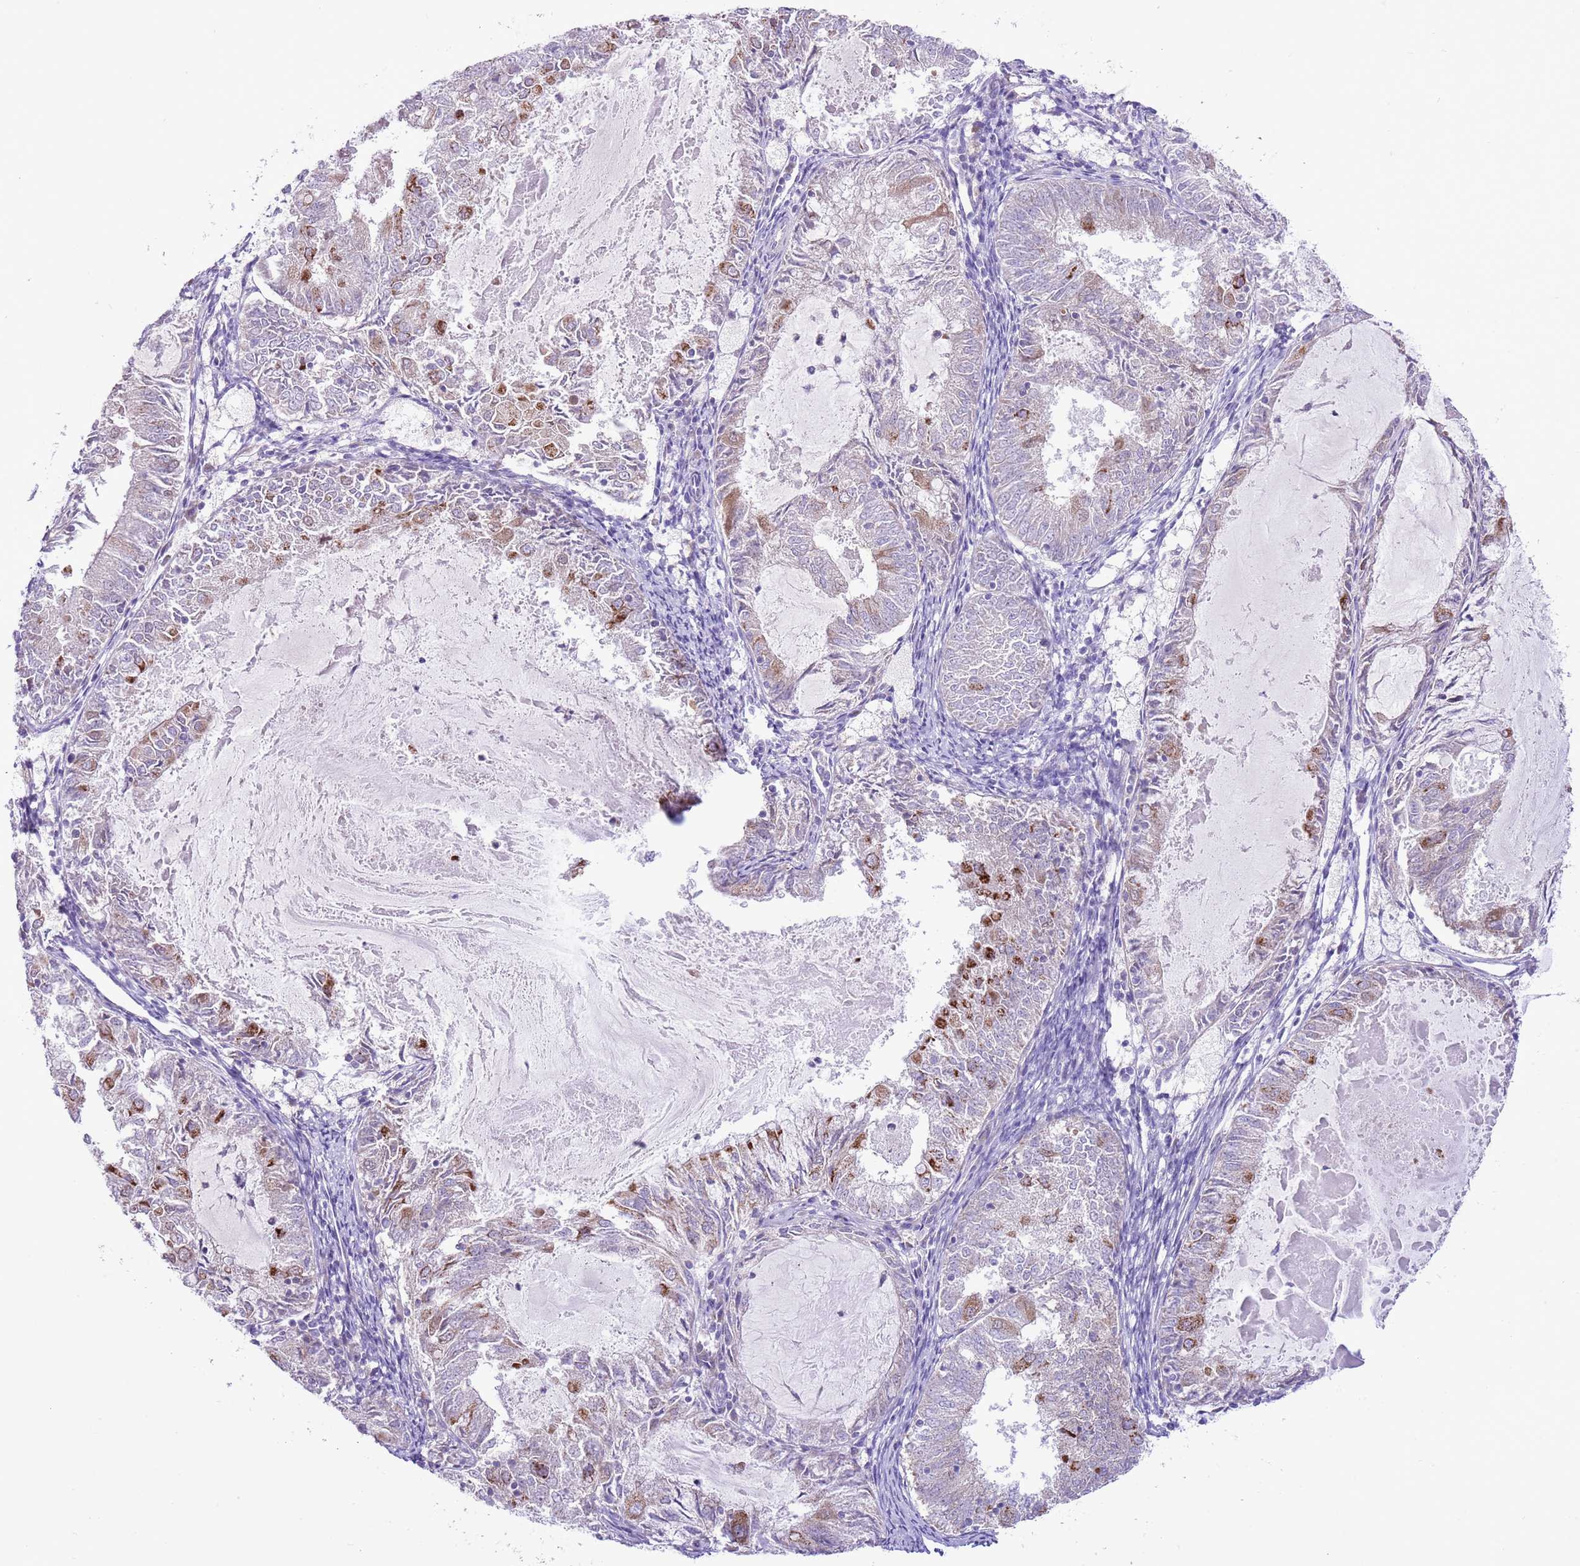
{"staining": {"intensity": "moderate", "quantity": "<25%", "location": "cytoplasmic/membranous"}, "tissue": "endometrial cancer", "cell_type": "Tumor cells", "image_type": "cancer", "snomed": [{"axis": "morphology", "description": "Adenocarcinoma, NOS"}, {"axis": "topography", "description": "Endometrium"}], "caption": "An immunohistochemistry (IHC) photomicrograph of tumor tissue is shown. Protein staining in brown labels moderate cytoplasmic/membranous positivity in endometrial cancer (adenocarcinoma) within tumor cells. (Brightfield microscopy of DAB IHC at high magnification).", "gene": "OAZ2", "patient": {"sex": "female", "age": 57}}